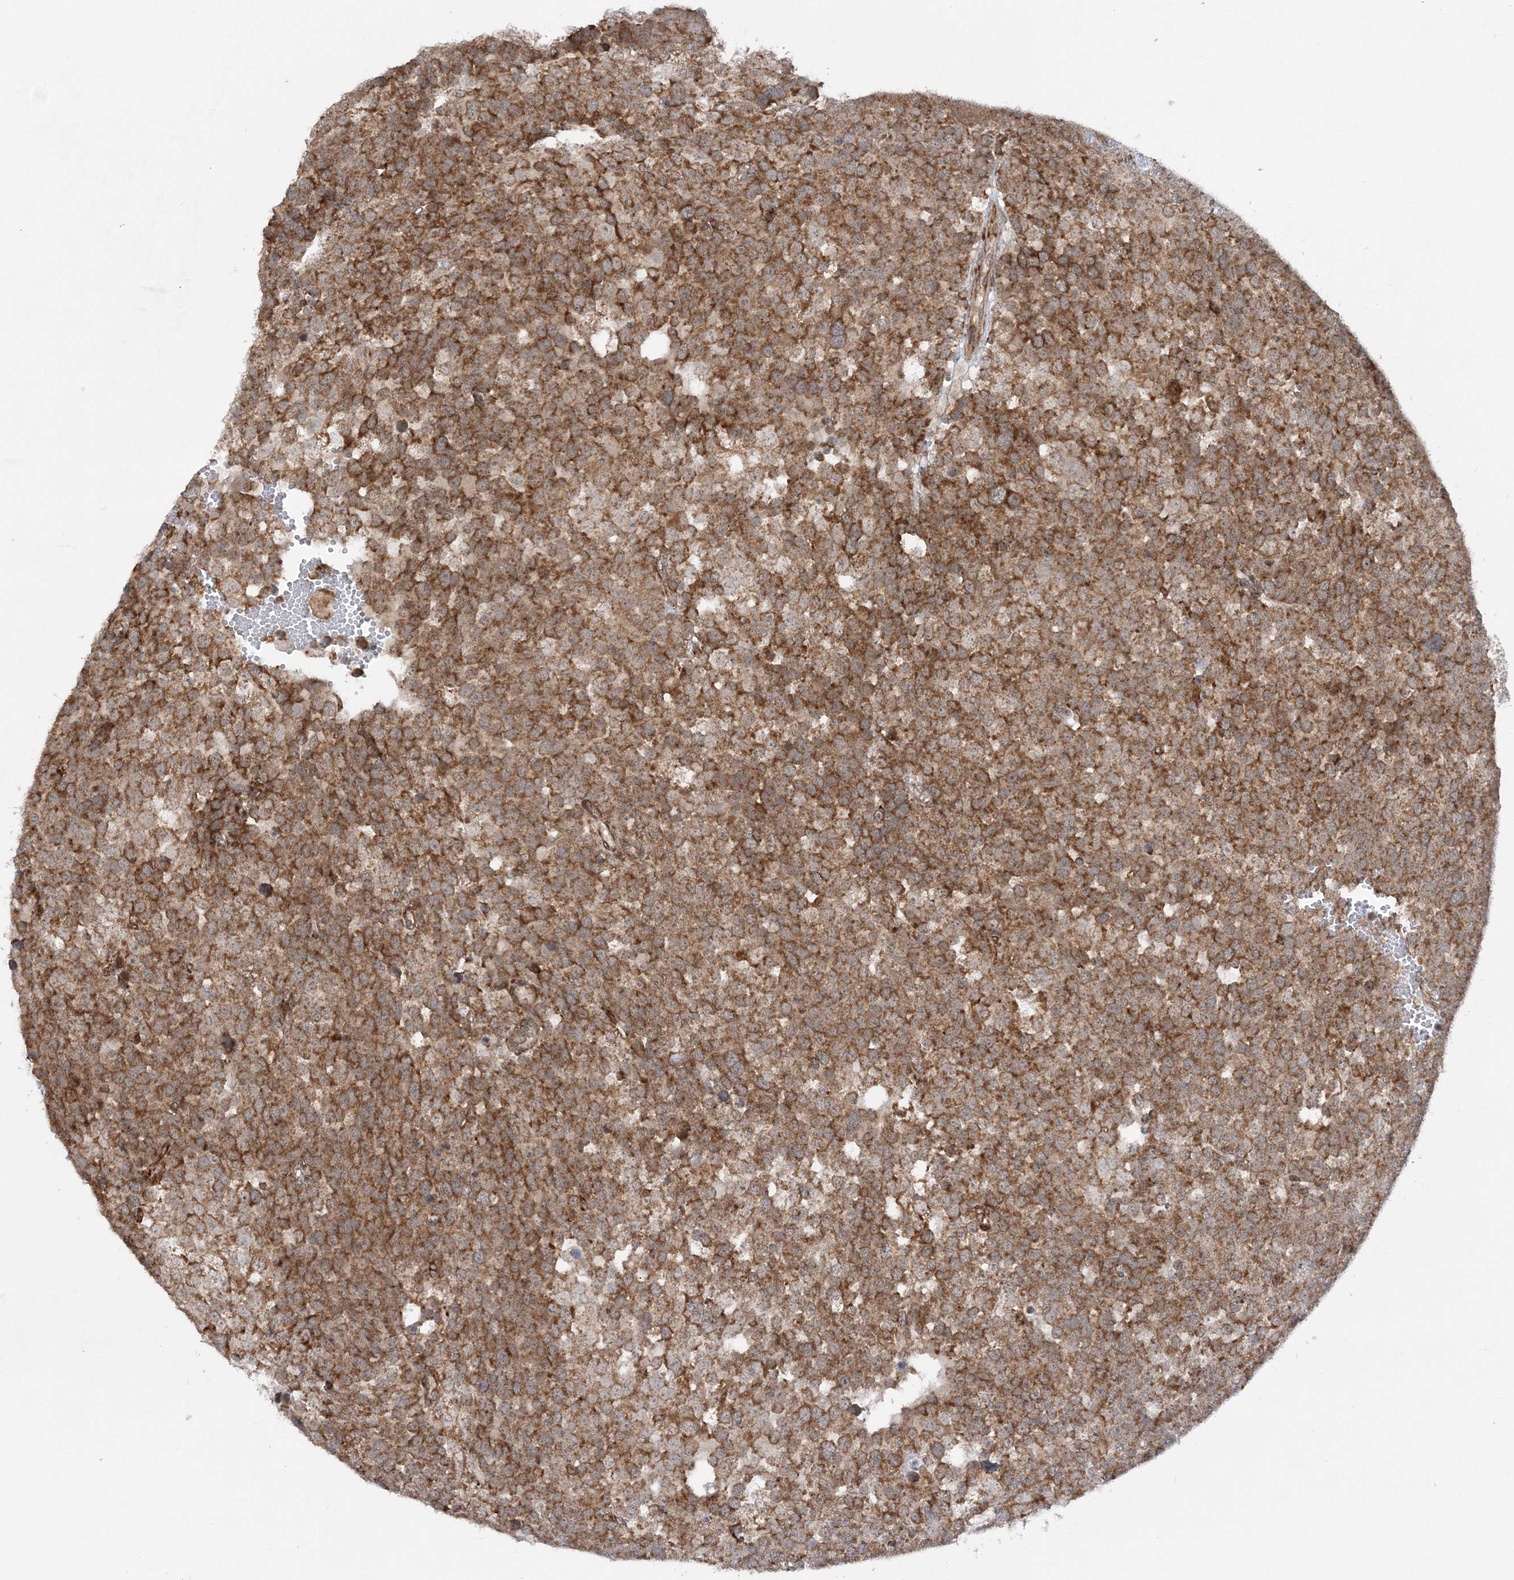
{"staining": {"intensity": "moderate", "quantity": ">75%", "location": "cytoplasmic/membranous"}, "tissue": "testis cancer", "cell_type": "Tumor cells", "image_type": "cancer", "snomed": [{"axis": "morphology", "description": "Seminoma, NOS"}, {"axis": "topography", "description": "Testis"}], "caption": "High-power microscopy captured an IHC histopathology image of testis cancer, revealing moderate cytoplasmic/membranous expression in about >75% of tumor cells.", "gene": "MRPL47", "patient": {"sex": "male", "age": 71}}